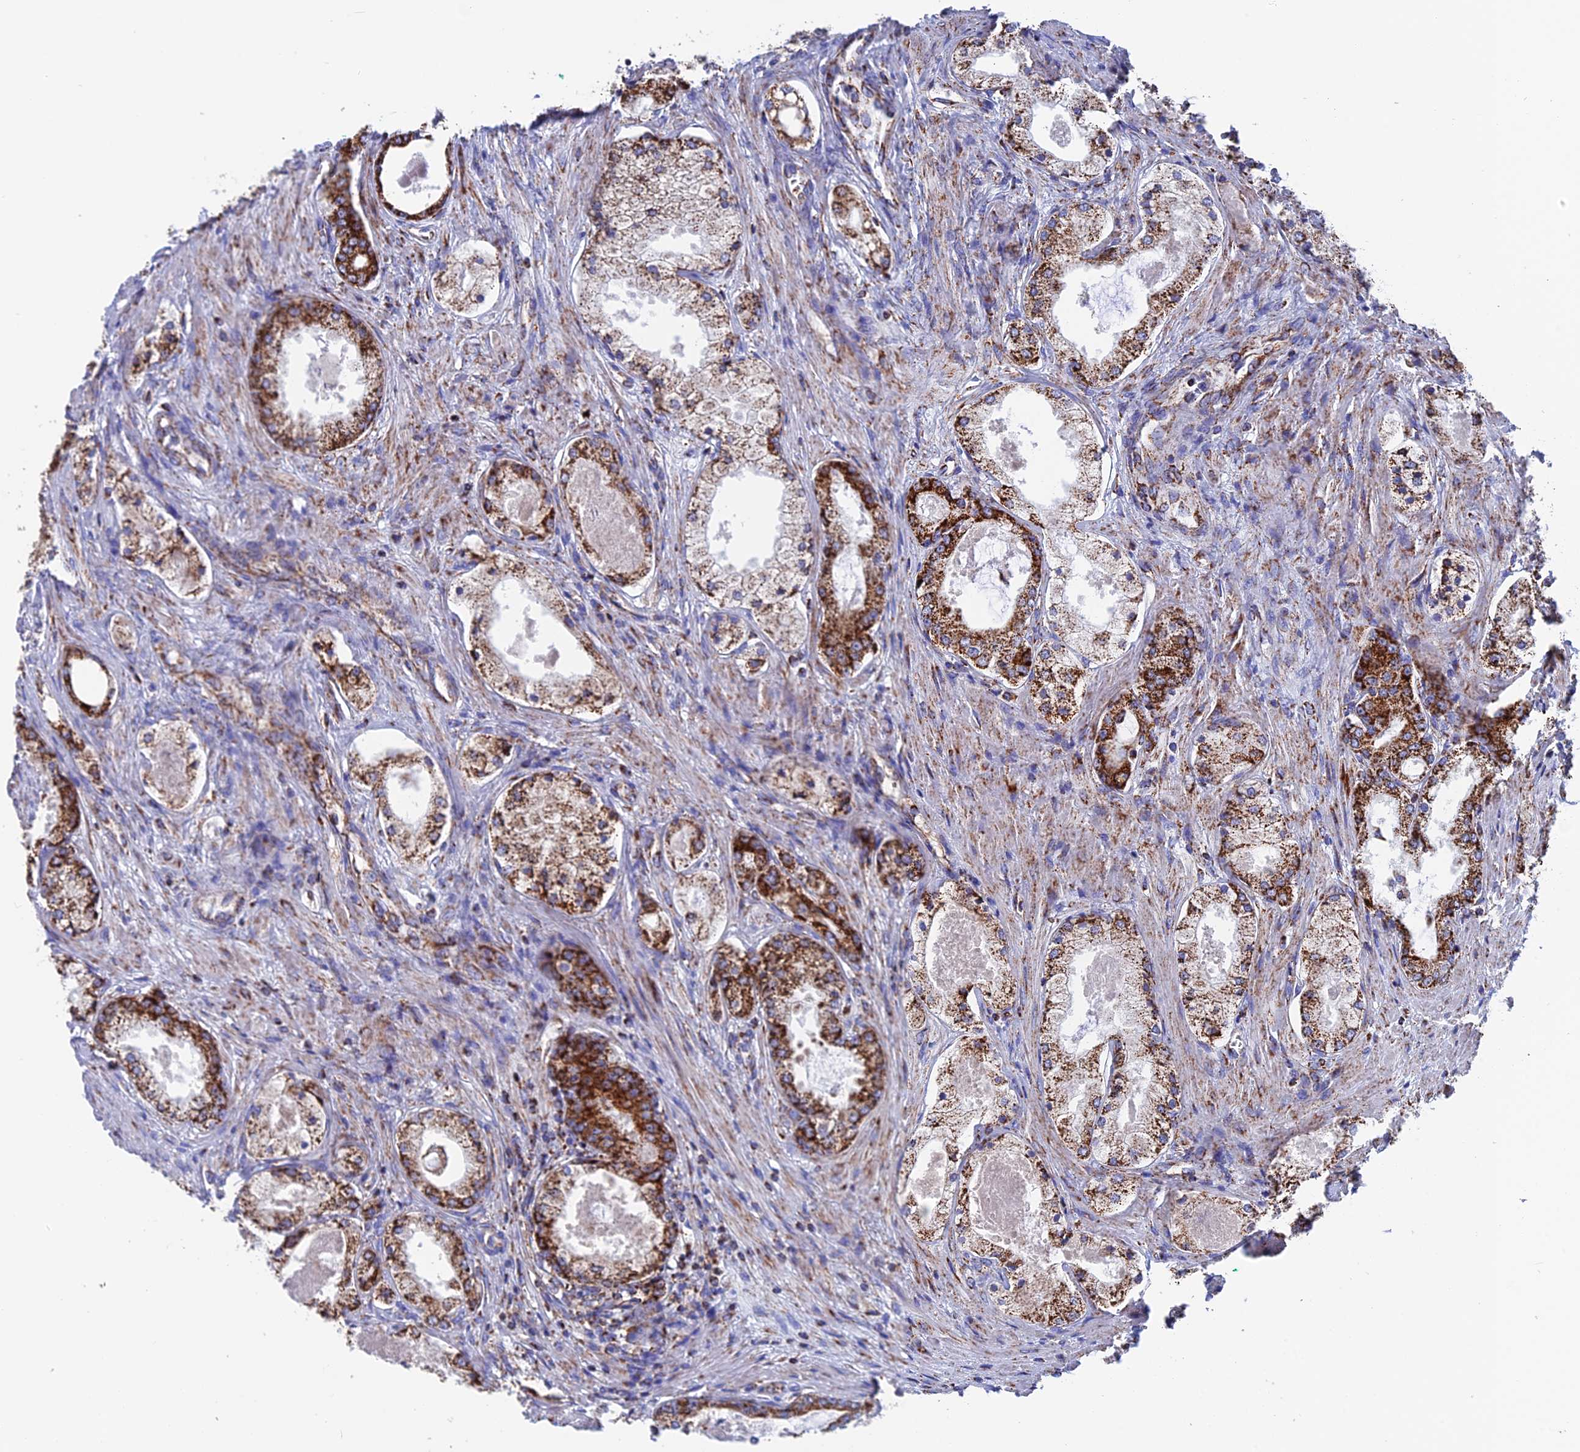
{"staining": {"intensity": "strong", "quantity": "<25%", "location": "cytoplasmic/membranous"}, "tissue": "prostate cancer", "cell_type": "Tumor cells", "image_type": "cancer", "snomed": [{"axis": "morphology", "description": "Adenocarcinoma, Low grade"}, {"axis": "topography", "description": "Prostate"}], "caption": "Immunohistochemistry (IHC) histopathology image of neoplastic tissue: human adenocarcinoma (low-grade) (prostate) stained using IHC reveals medium levels of strong protein expression localized specifically in the cytoplasmic/membranous of tumor cells, appearing as a cytoplasmic/membranous brown color.", "gene": "WDR83", "patient": {"sex": "male", "age": 68}}